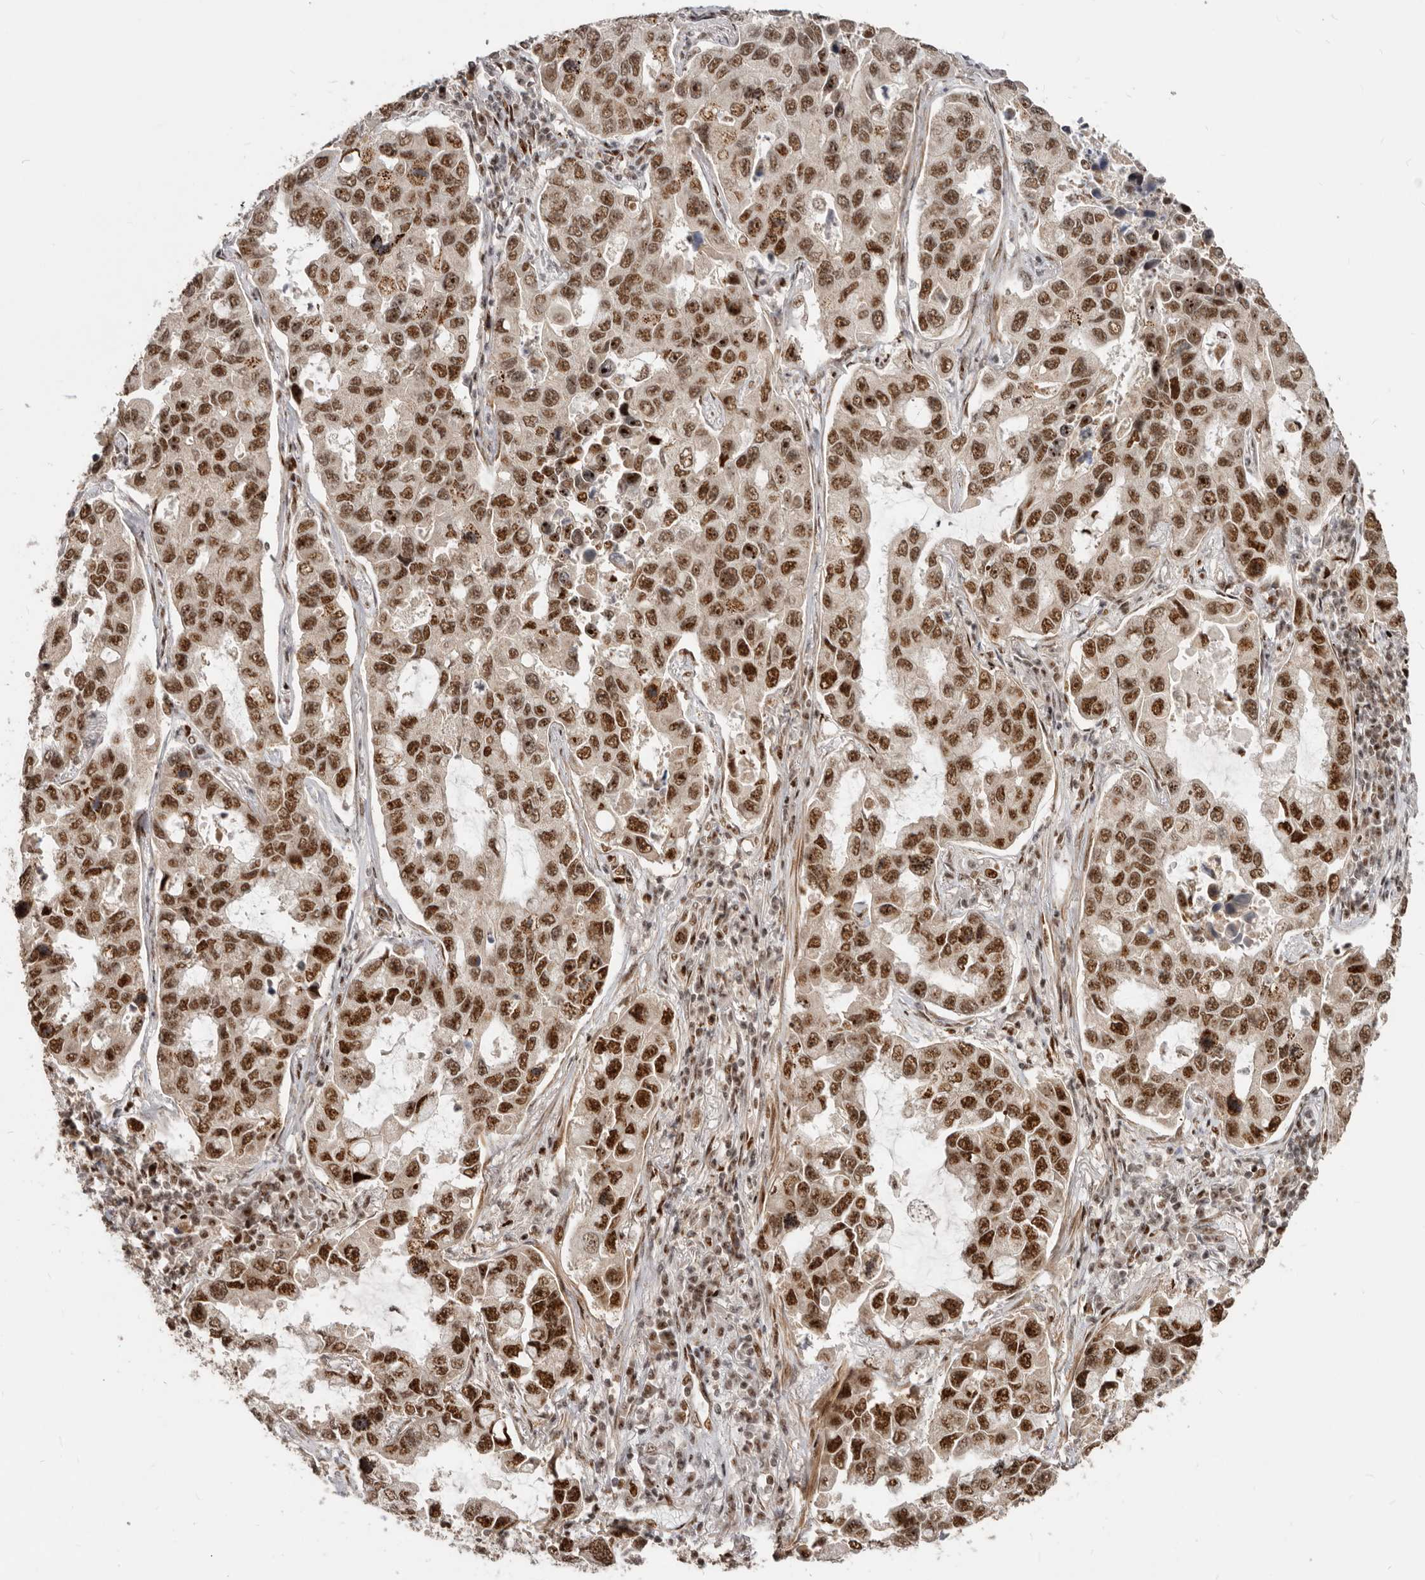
{"staining": {"intensity": "strong", "quantity": ">75%", "location": "nuclear"}, "tissue": "lung cancer", "cell_type": "Tumor cells", "image_type": "cancer", "snomed": [{"axis": "morphology", "description": "Adenocarcinoma, NOS"}, {"axis": "topography", "description": "Lung"}], "caption": "Strong nuclear expression is present in approximately >75% of tumor cells in lung adenocarcinoma.", "gene": "GPBP1L1", "patient": {"sex": "male", "age": 64}}